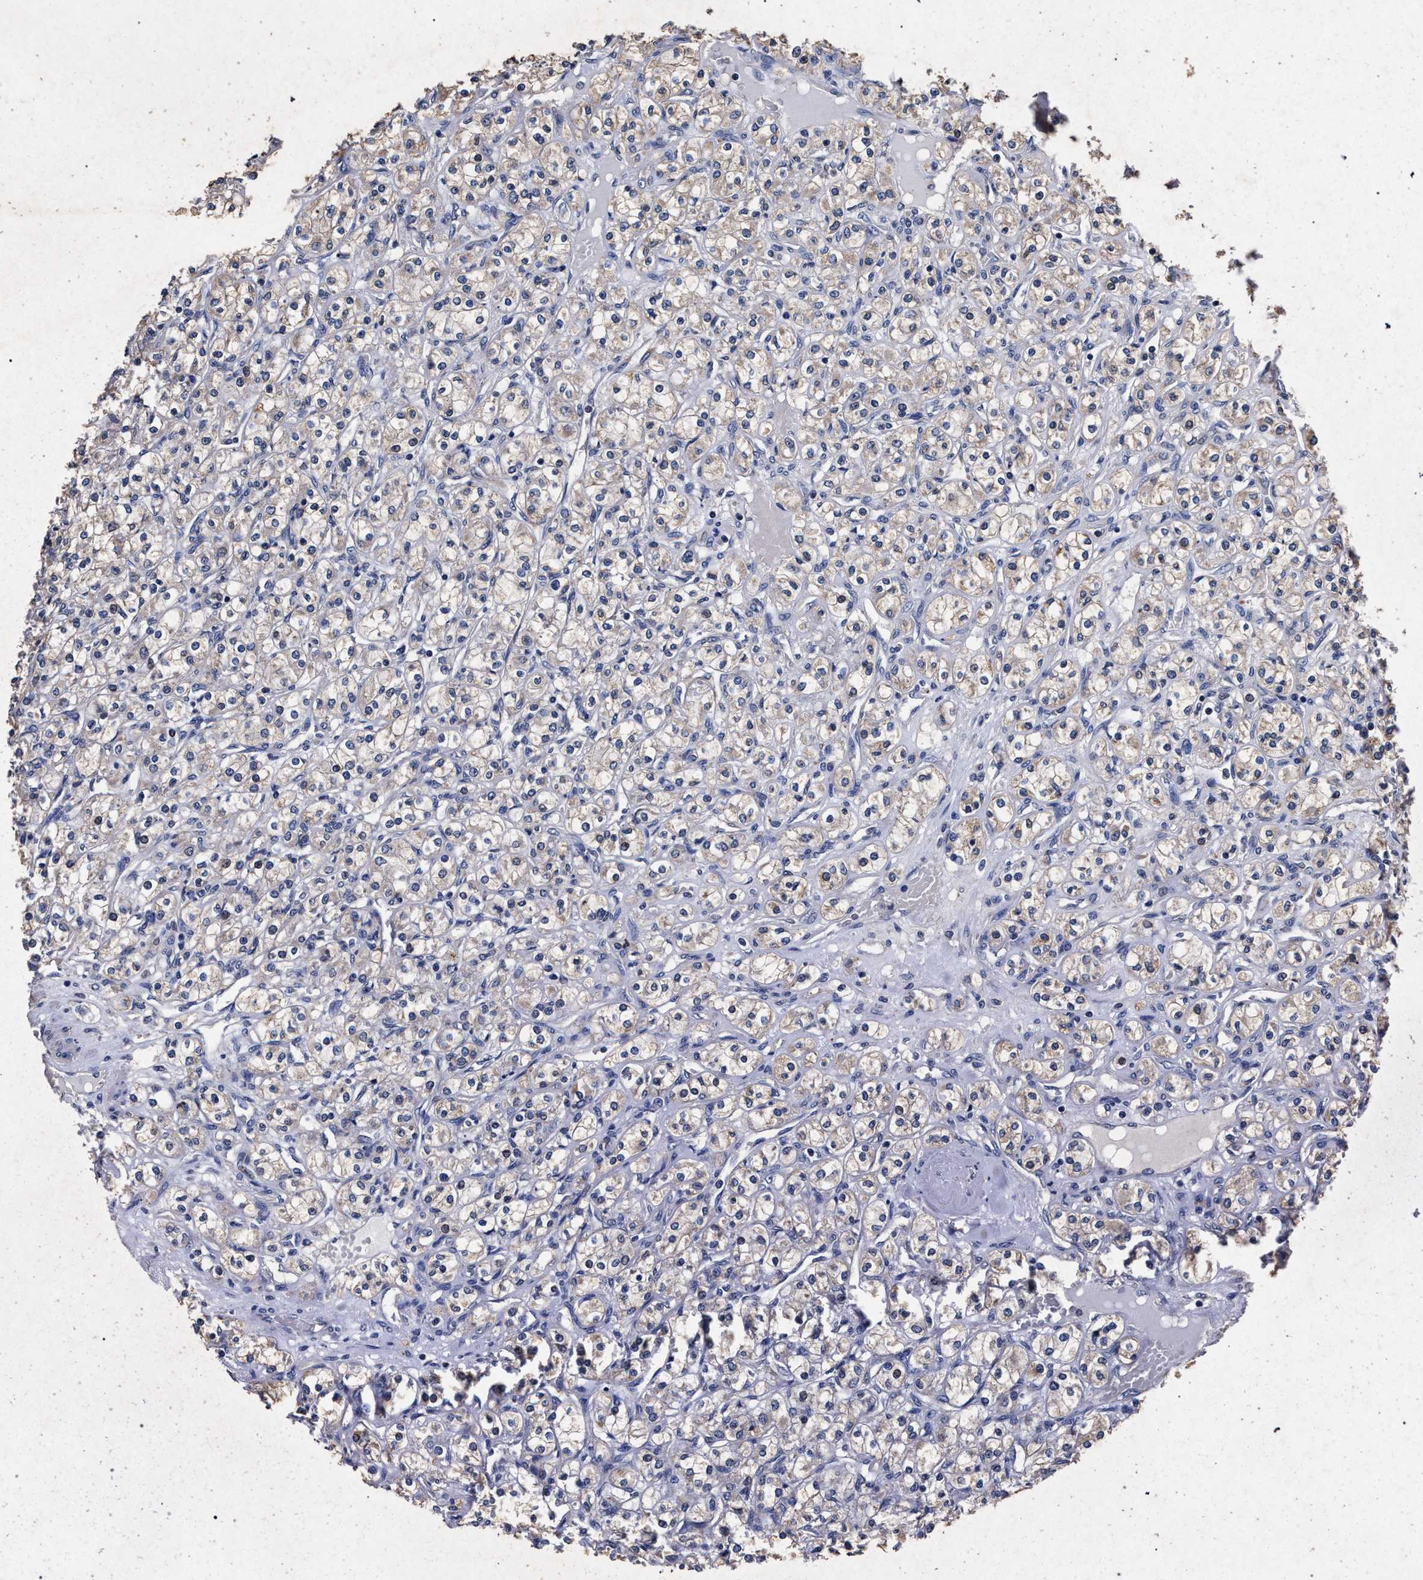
{"staining": {"intensity": "weak", "quantity": "<25%", "location": "cytoplasmic/membranous"}, "tissue": "renal cancer", "cell_type": "Tumor cells", "image_type": "cancer", "snomed": [{"axis": "morphology", "description": "Adenocarcinoma, NOS"}, {"axis": "topography", "description": "Kidney"}], "caption": "Tumor cells show no significant protein staining in renal cancer.", "gene": "ATP1A2", "patient": {"sex": "male", "age": 77}}